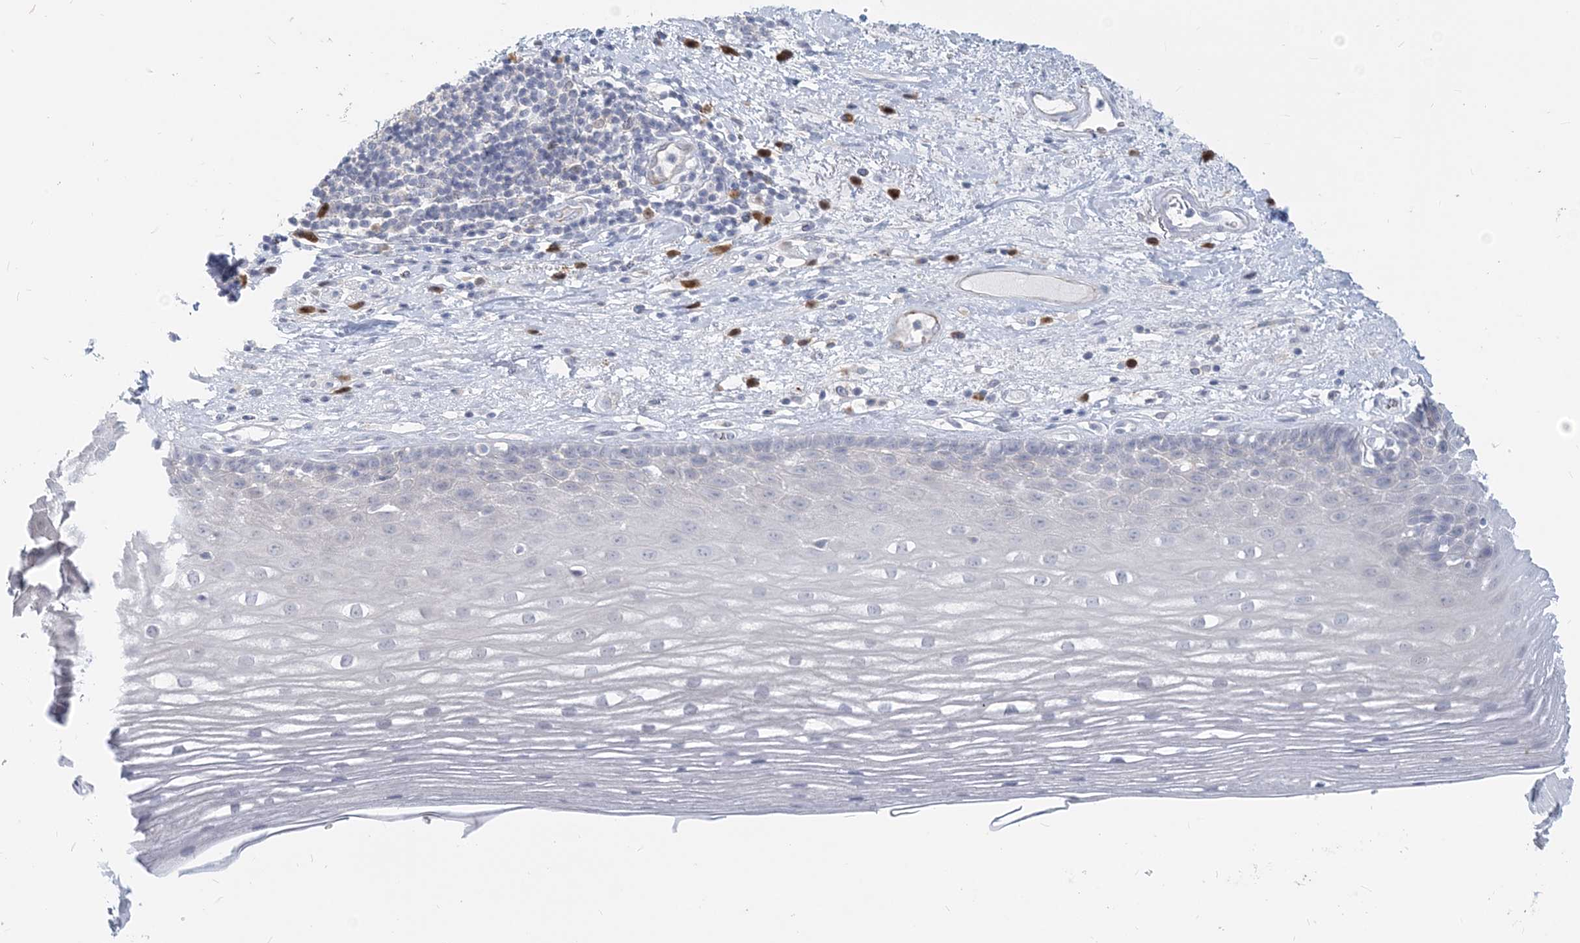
{"staining": {"intensity": "negative", "quantity": "none", "location": "none"}, "tissue": "esophagus", "cell_type": "Squamous epithelial cells", "image_type": "normal", "snomed": [{"axis": "morphology", "description": "Normal tissue, NOS"}, {"axis": "topography", "description": "Esophagus"}], "caption": "Immunohistochemistry histopathology image of unremarkable esophagus: human esophagus stained with DAB (3,3'-diaminobenzidine) reveals no significant protein staining in squamous epithelial cells. The staining is performed using DAB brown chromogen with nuclei counter-stained in using hematoxylin.", "gene": "GMPPA", "patient": {"sex": "male", "age": 62}}